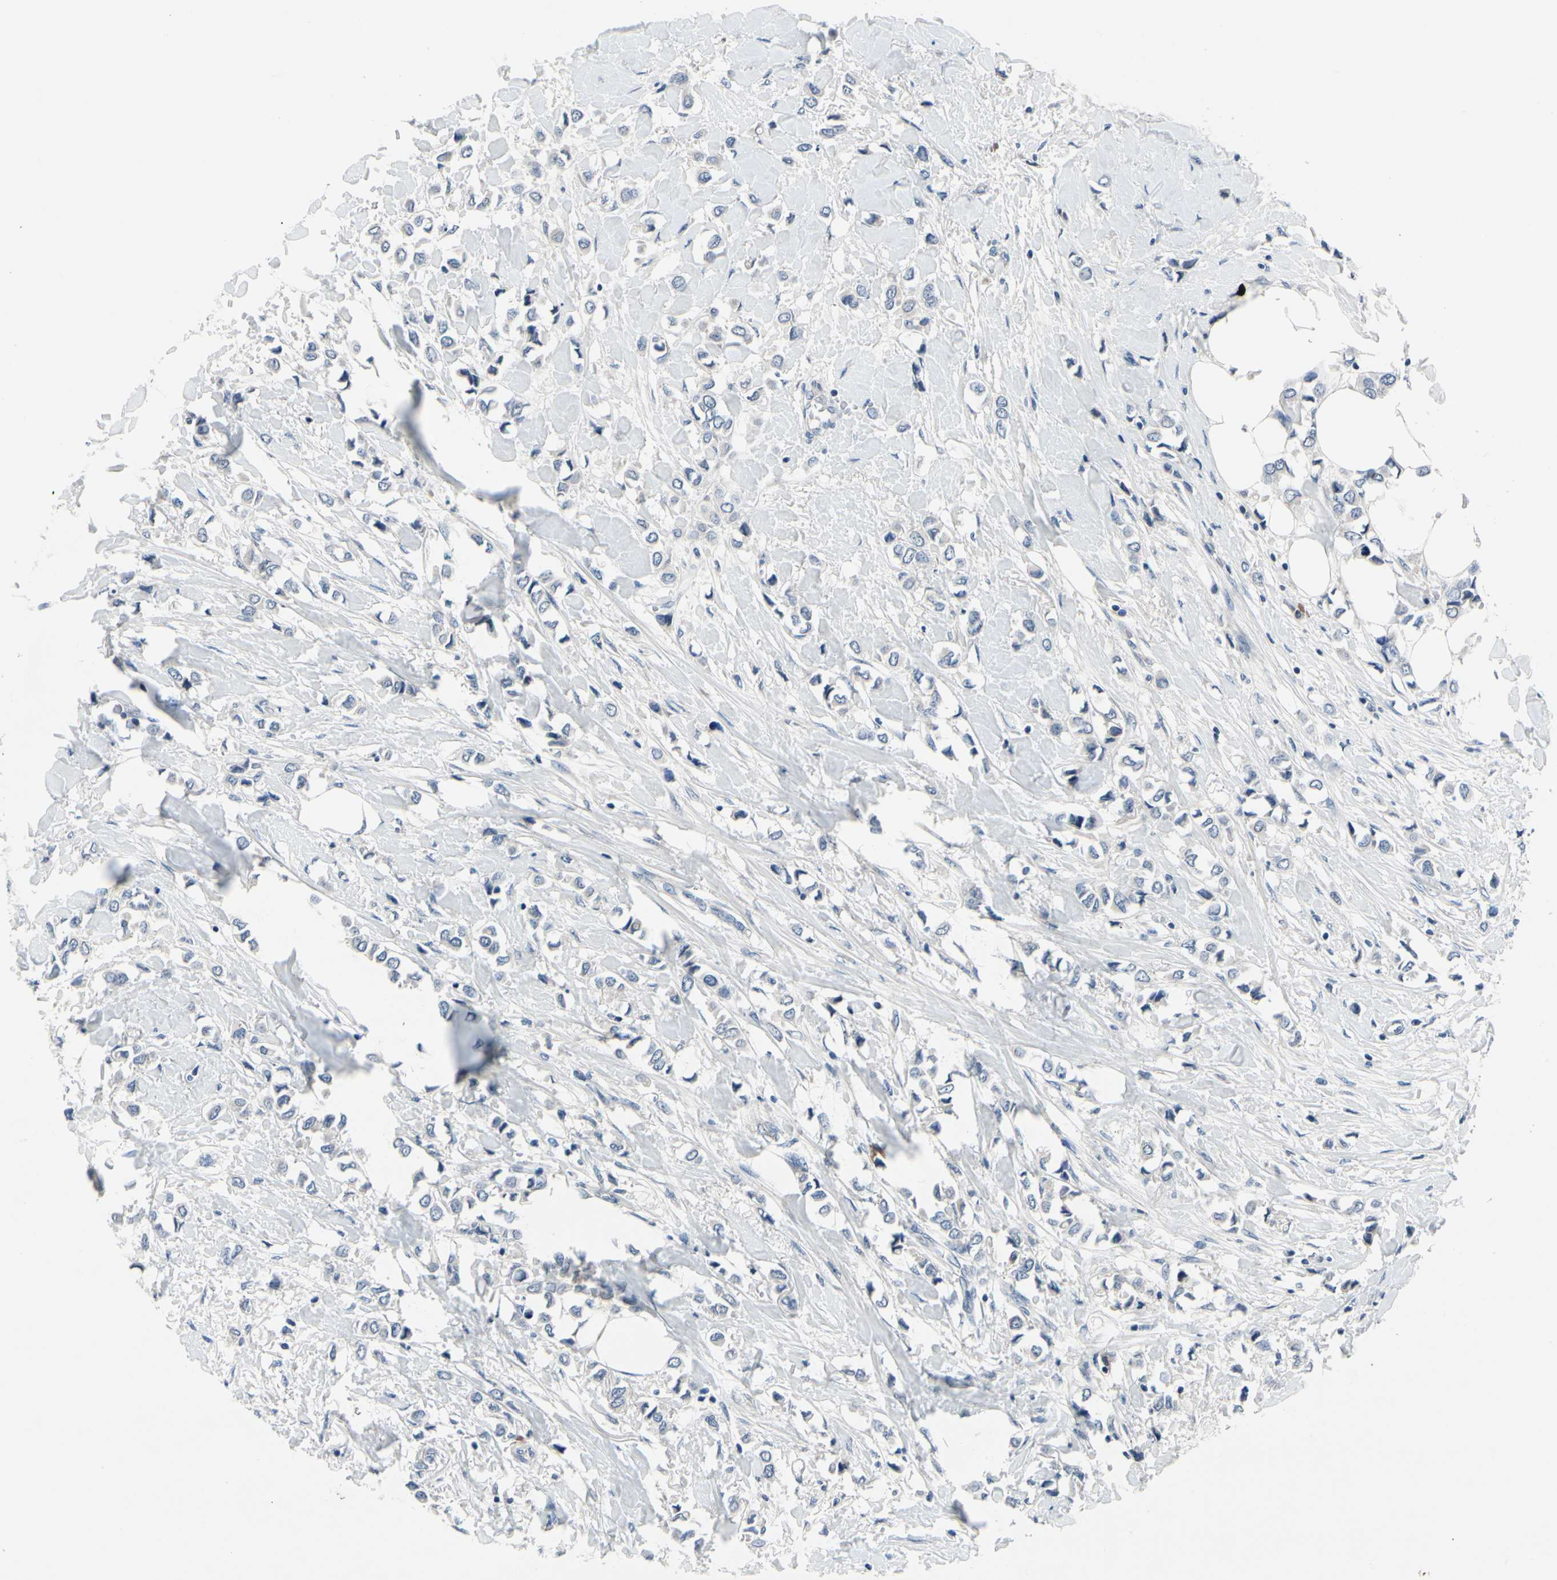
{"staining": {"intensity": "negative", "quantity": "none", "location": "none"}, "tissue": "breast cancer", "cell_type": "Tumor cells", "image_type": "cancer", "snomed": [{"axis": "morphology", "description": "Lobular carcinoma"}, {"axis": "topography", "description": "Breast"}], "caption": "Immunohistochemistry photomicrograph of neoplastic tissue: breast cancer stained with DAB displays no significant protein staining in tumor cells.", "gene": "SELENOK", "patient": {"sex": "female", "age": 51}}